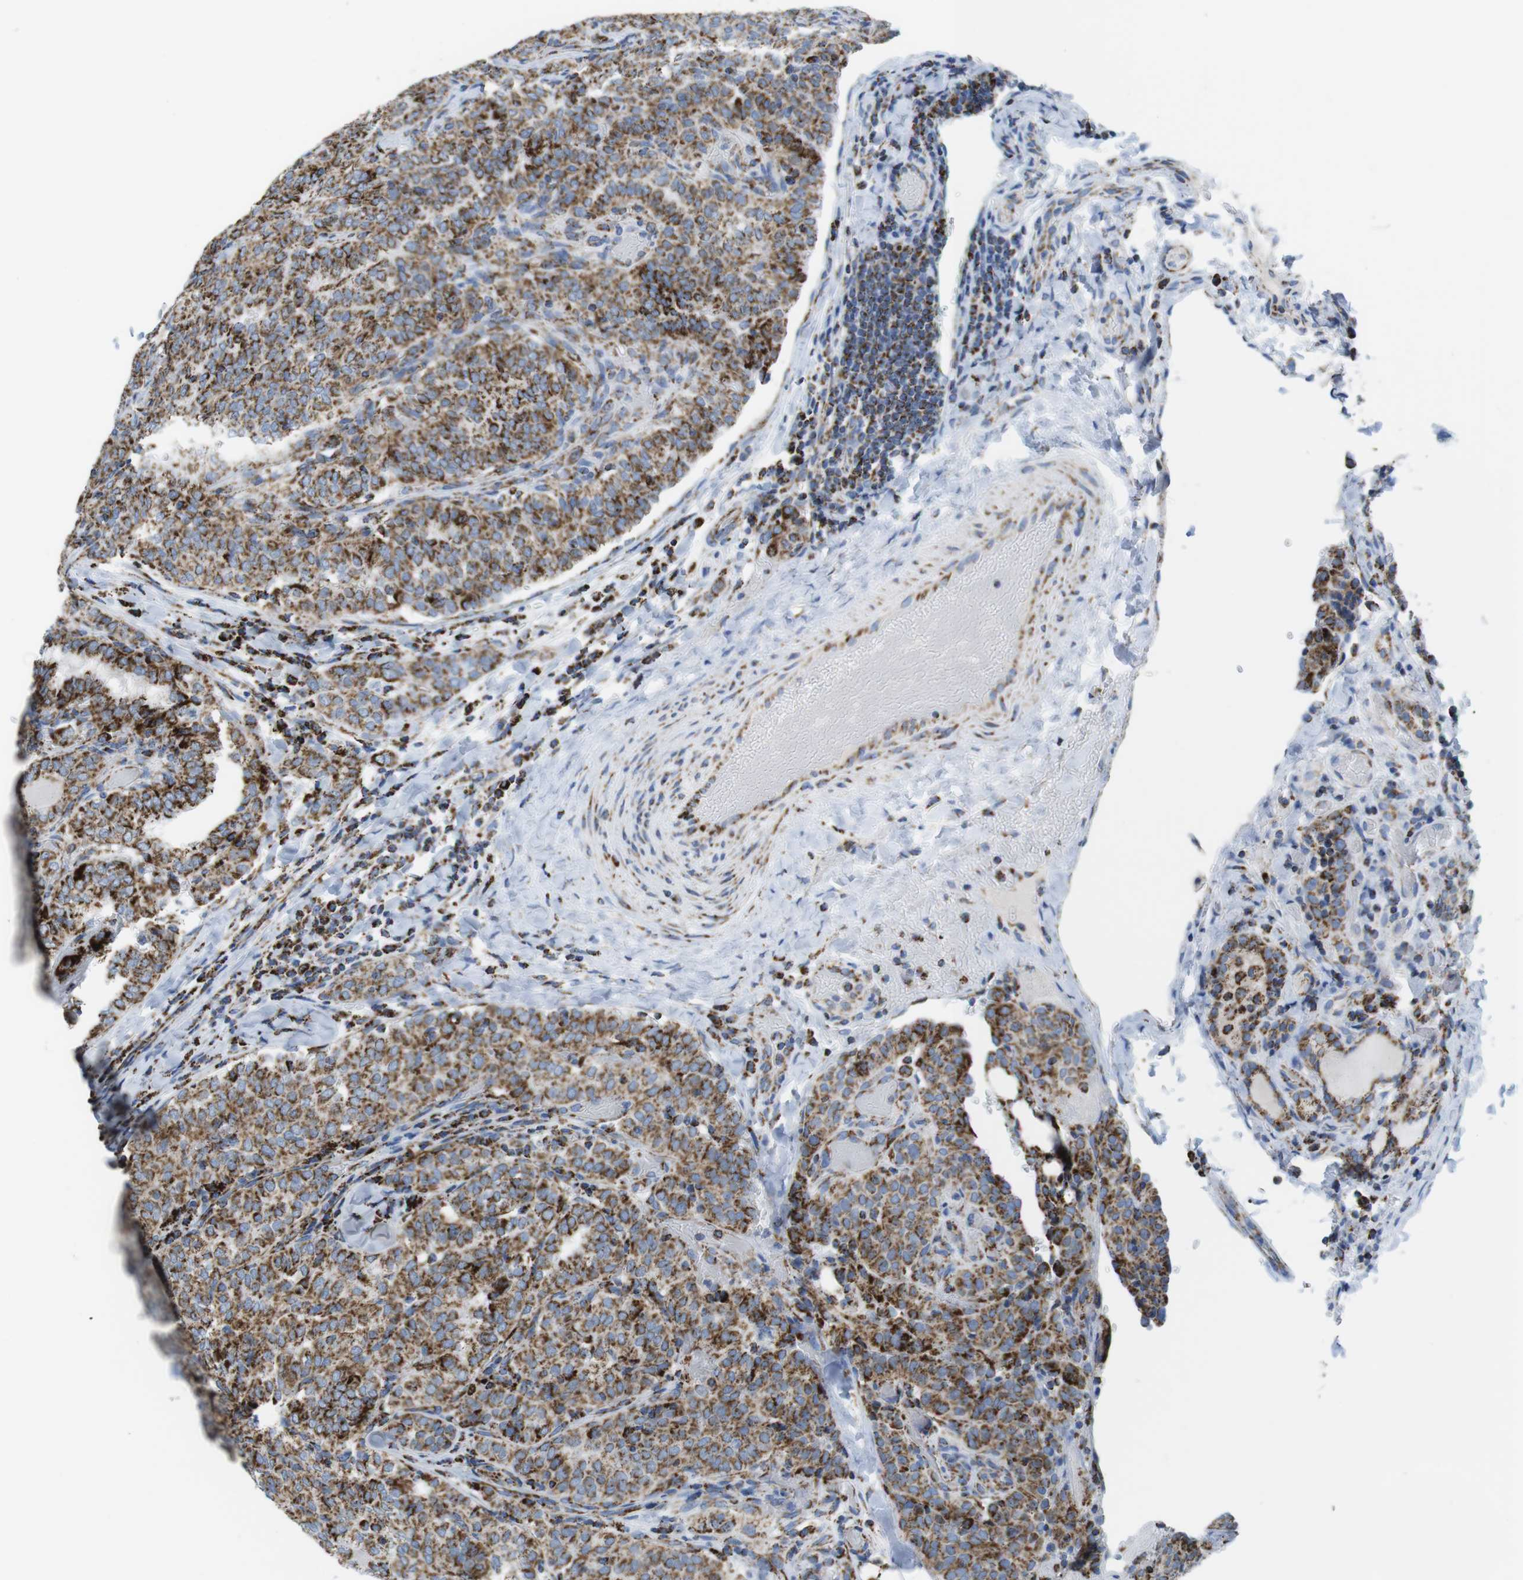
{"staining": {"intensity": "moderate", "quantity": ">75%", "location": "cytoplasmic/membranous"}, "tissue": "thyroid cancer", "cell_type": "Tumor cells", "image_type": "cancer", "snomed": [{"axis": "morphology", "description": "Normal tissue, NOS"}, {"axis": "morphology", "description": "Papillary adenocarcinoma, NOS"}, {"axis": "topography", "description": "Thyroid gland"}], "caption": "Protein expression analysis of thyroid cancer (papillary adenocarcinoma) demonstrates moderate cytoplasmic/membranous positivity in about >75% of tumor cells.", "gene": "ATP5PO", "patient": {"sex": "female", "age": 30}}